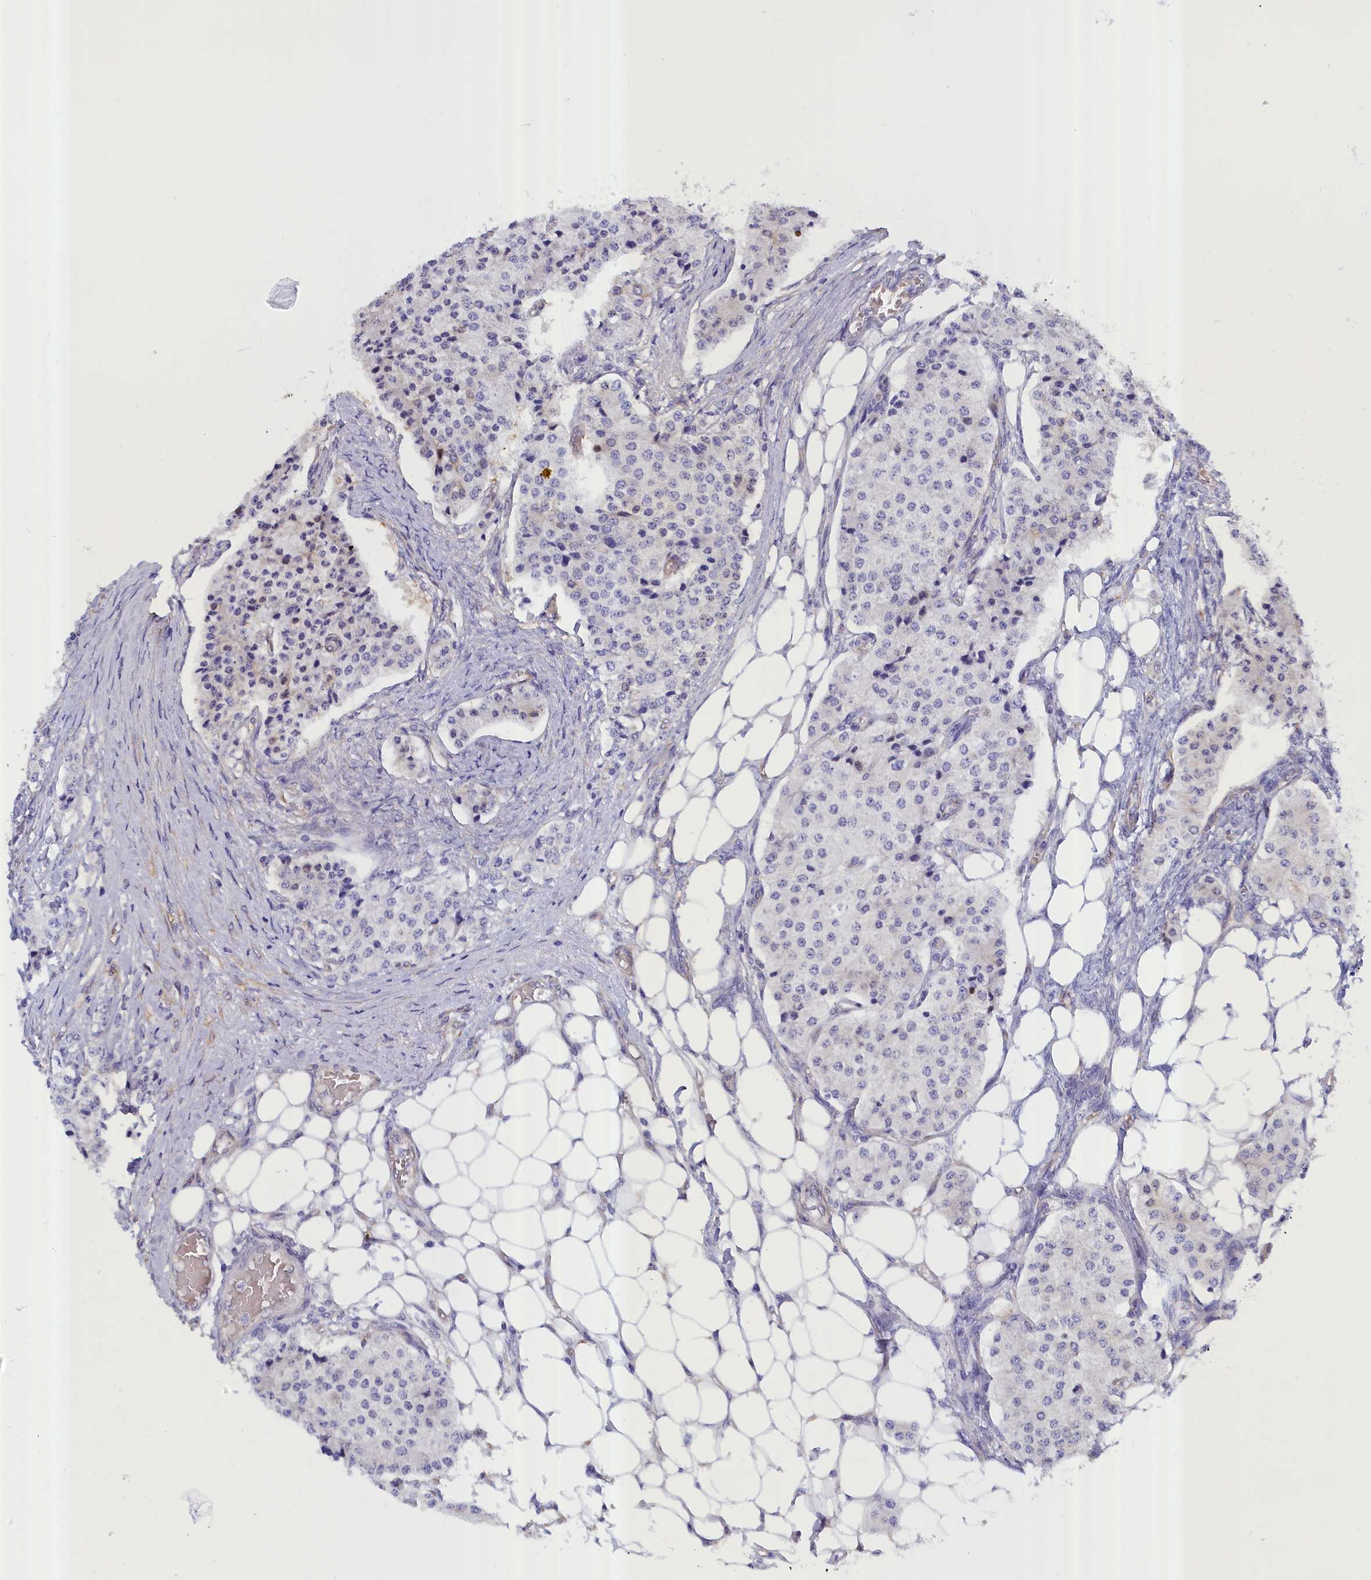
{"staining": {"intensity": "negative", "quantity": "none", "location": "none"}, "tissue": "carcinoid", "cell_type": "Tumor cells", "image_type": "cancer", "snomed": [{"axis": "morphology", "description": "Carcinoid, malignant, NOS"}, {"axis": "topography", "description": "Colon"}], "caption": "Immunohistochemistry of human carcinoid exhibits no positivity in tumor cells.", "gene": "ABCC12", "patient": {"sex": "female", "age": 52}}